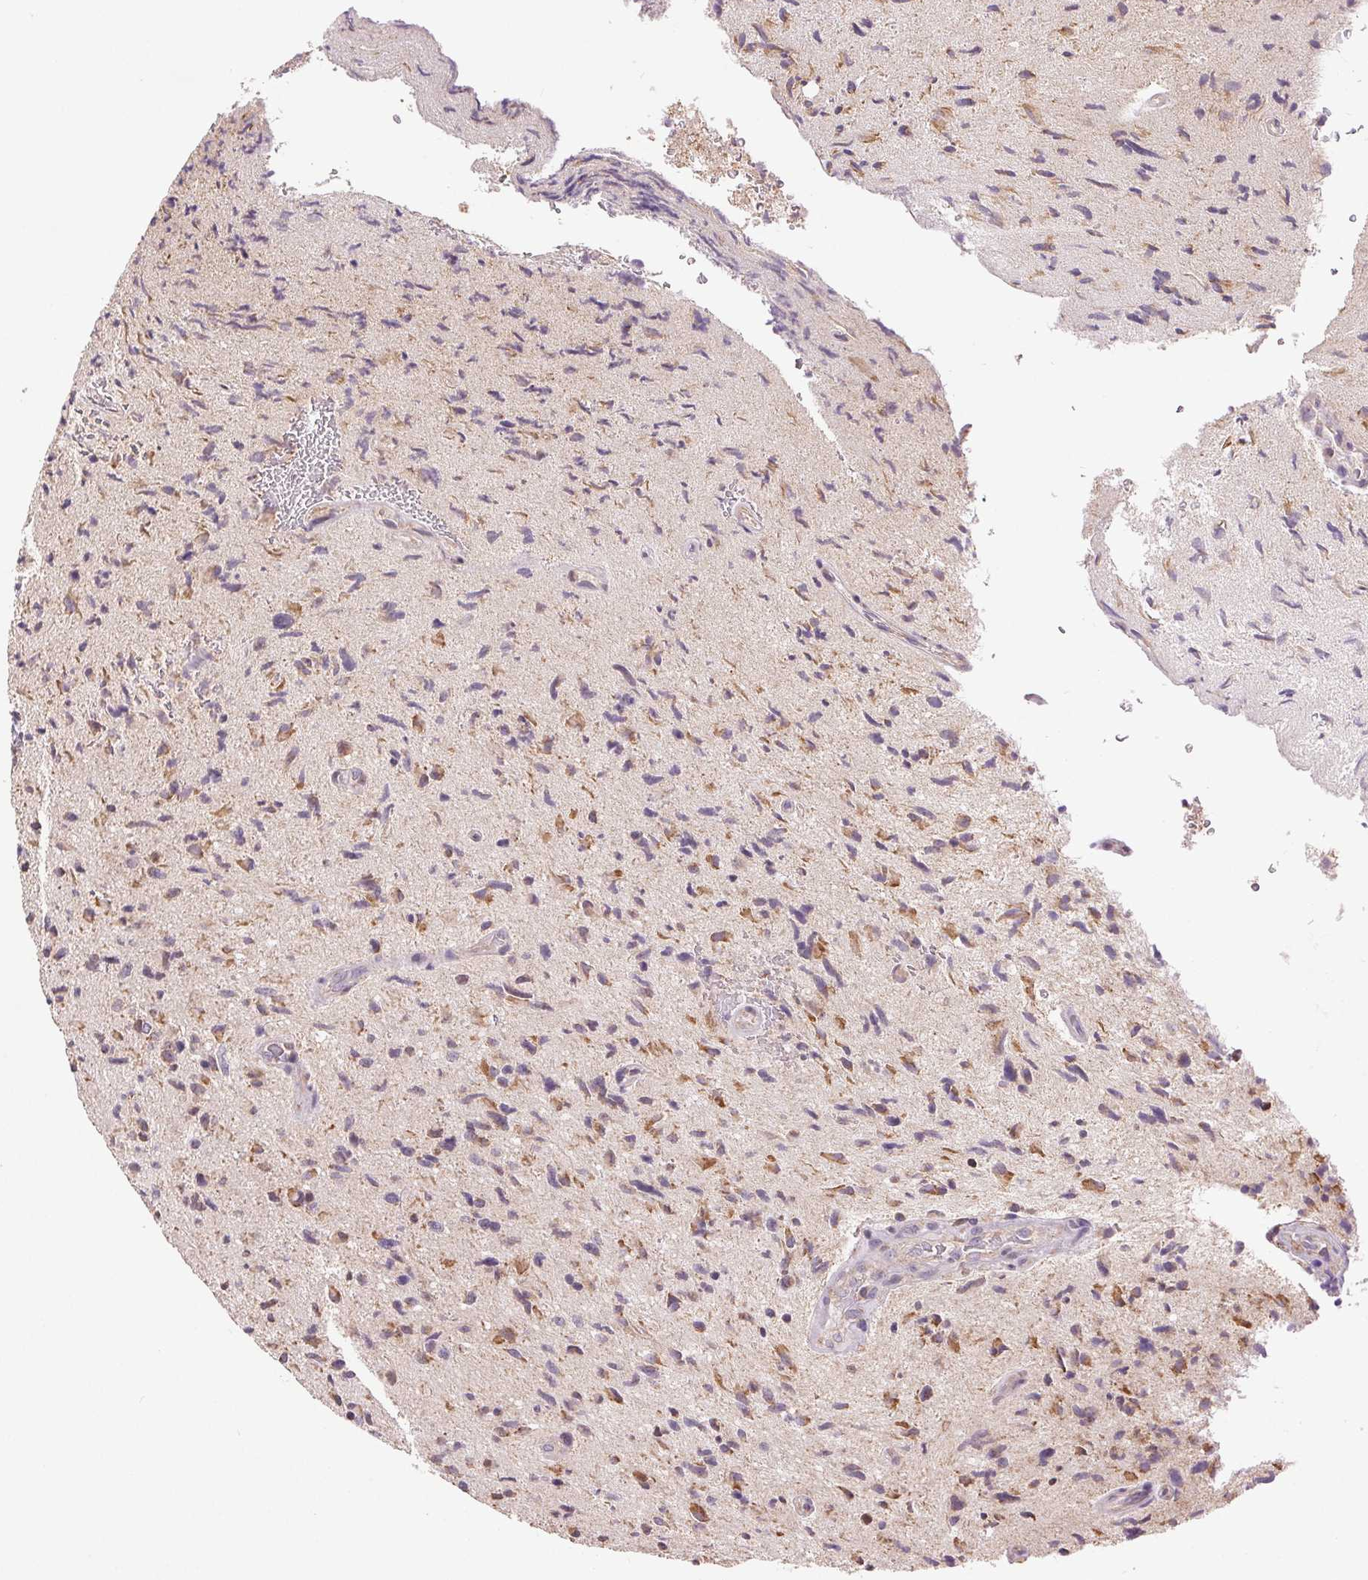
{"staining": {"intensity": "weak", "quantity": "25%-75%", "location": "cytoplasmic/membranous"}, "tissue": "glioma", "cell_type": "Tumor cells", "image_type": "cancer", "snomed": [{"axis": "morphology", "description": "Glioma, malignant, High grade"}, {"axis": "topography", "description": "Brain"}], "caption": "Immunohistochemistry (IHC) histopathology image of glioma stained for a protein (brown), which exhibits low levels of weak cytoplasmic/membranous staining in about 25%-75% of tumor cells.", "gene": "DGUOK", "patient": {"sex": "male", "age": 54}}